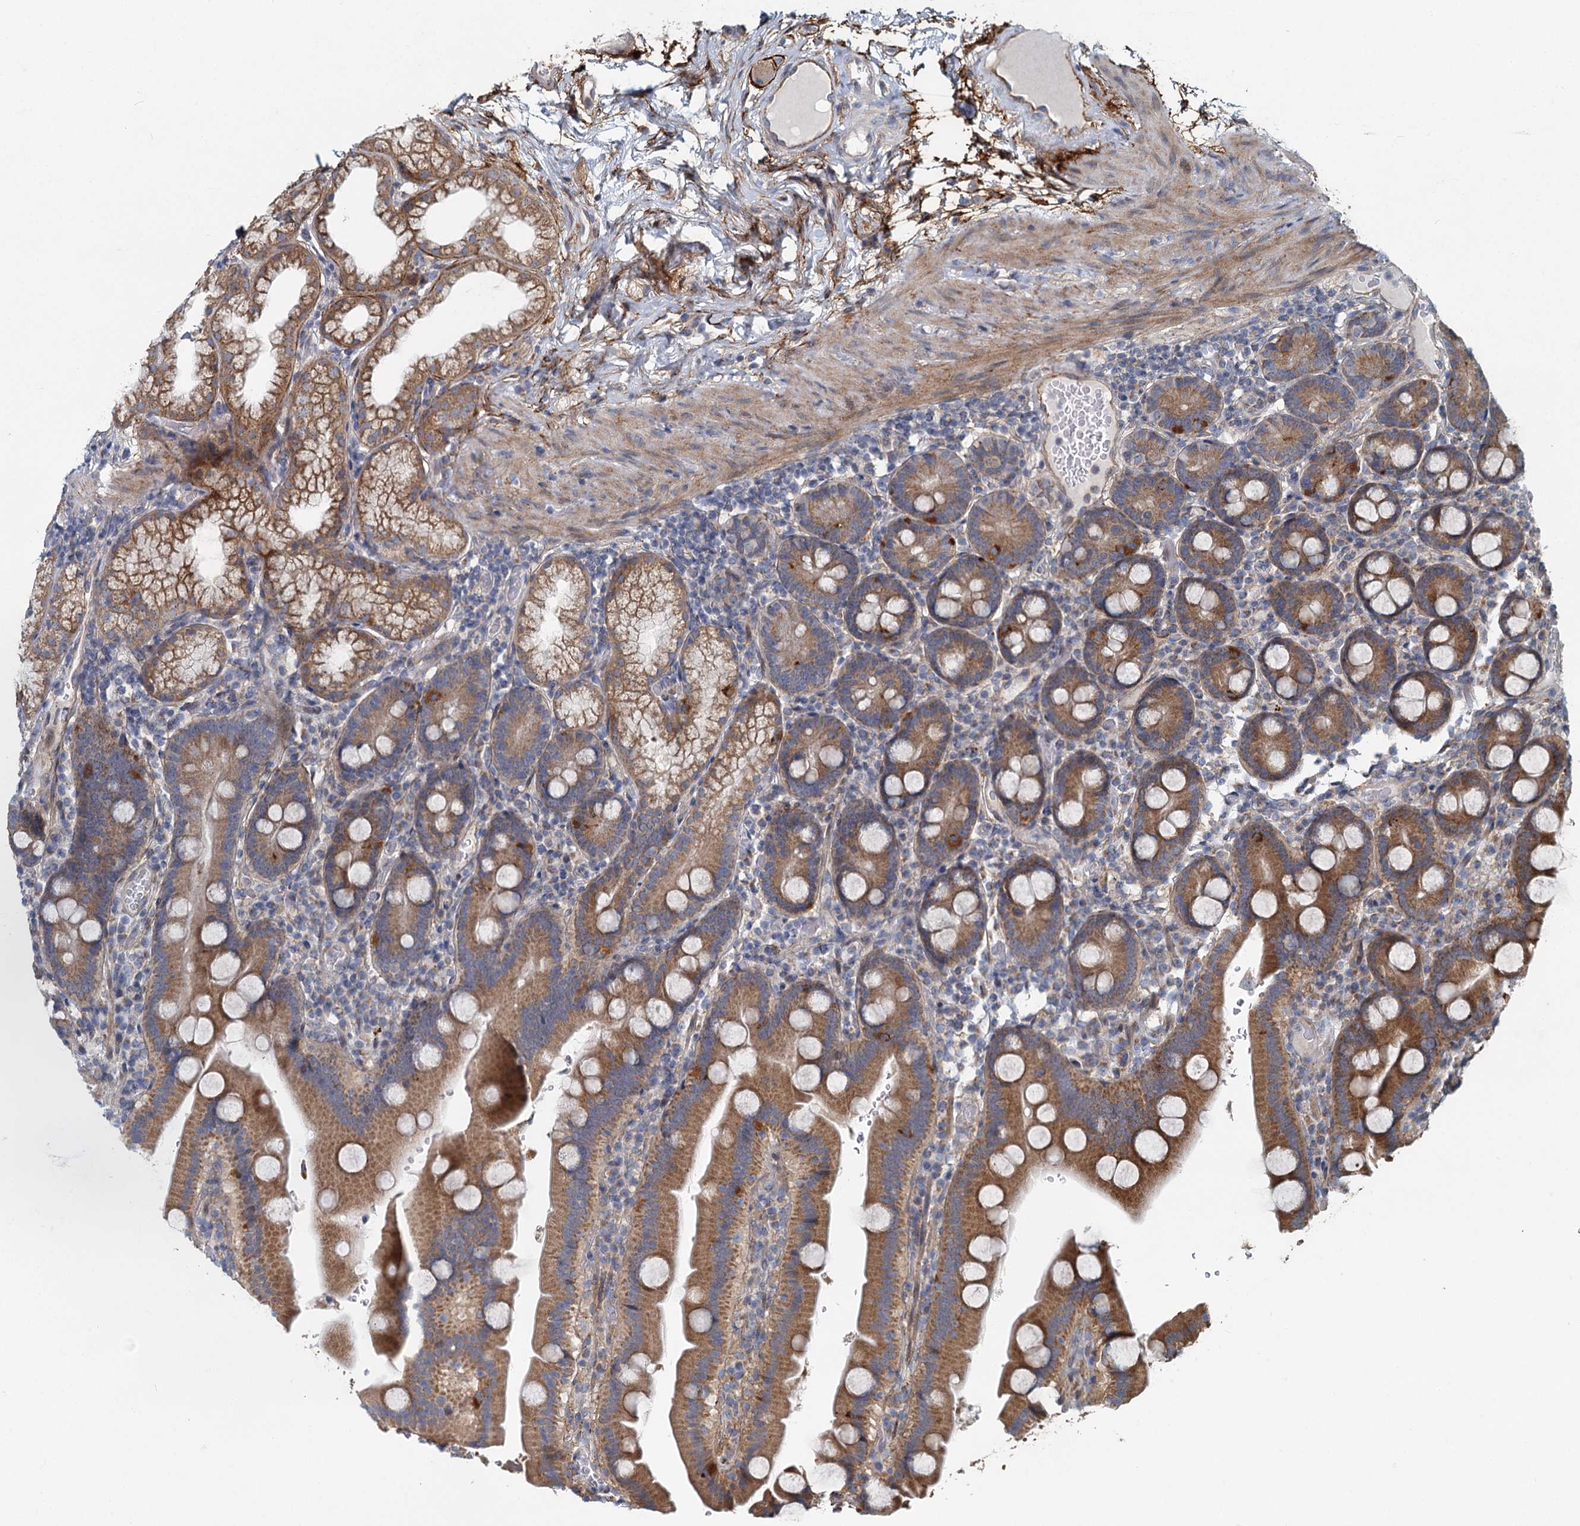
{"staining": {"intensity": "strong", "quantity": ">75%", "location": "cytoplasmic/membranous"}, "tissue": "duodenum", "cell_type": "Glandular cells", "image_type": "normal", "snomed": [{"axis": "morphology", "description": "Normal tissue, NOS"}, {"axis": "topography", "description": "Duodenum"}], "caption": "Immunohistochemistry (IHC) image of unremarkable duodenum: human duodenum stained using IHC displays high levels of strong protein expression localized specifically in the cytoplasmic/membranous of glandular cells, appearing as a cytoplasmic/membranous brown color.", "gene": "ADCY2", "patient": {"sex": "male", "age": 55}}